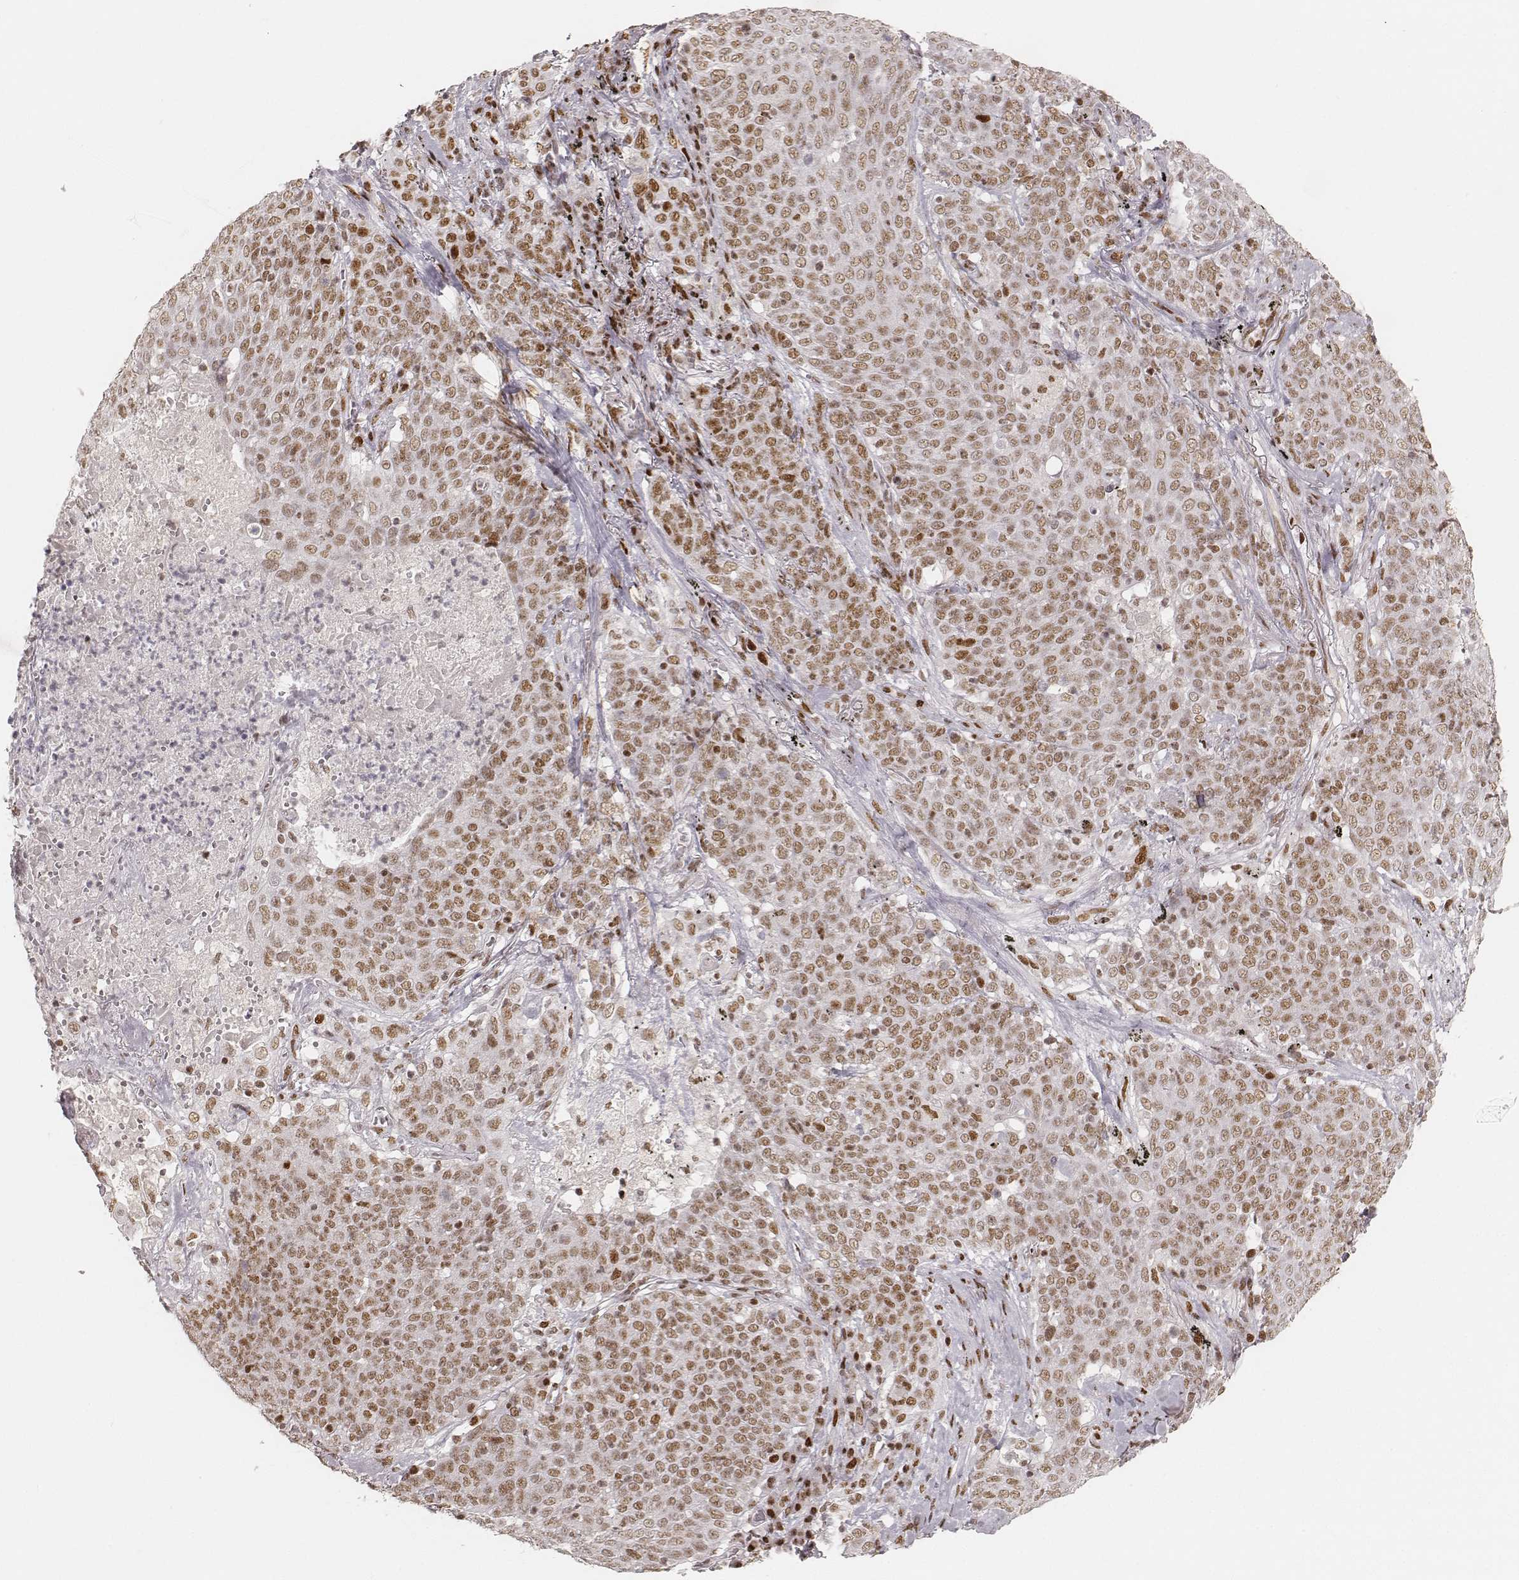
{"staining": {"intensity": "moderate", "quantity": ">75%", "location": "nuclear"}, "tissue": "lung cancer", "cell_type": "Tumor cells", "image_type": "cancer", "snomed": [{"axis": "morphology", "description": "Squamous cell carcinoma, NOS"}, {"axis": "topography", "description": "Lung"}], "caption": "An image of squamous cell carcinoma (lung) stained for a protein exhibits moderate nuclear brown staining in tumor cells.", "gene": "HNRNPC", "patient": {"sex": "male", "age": 82}}